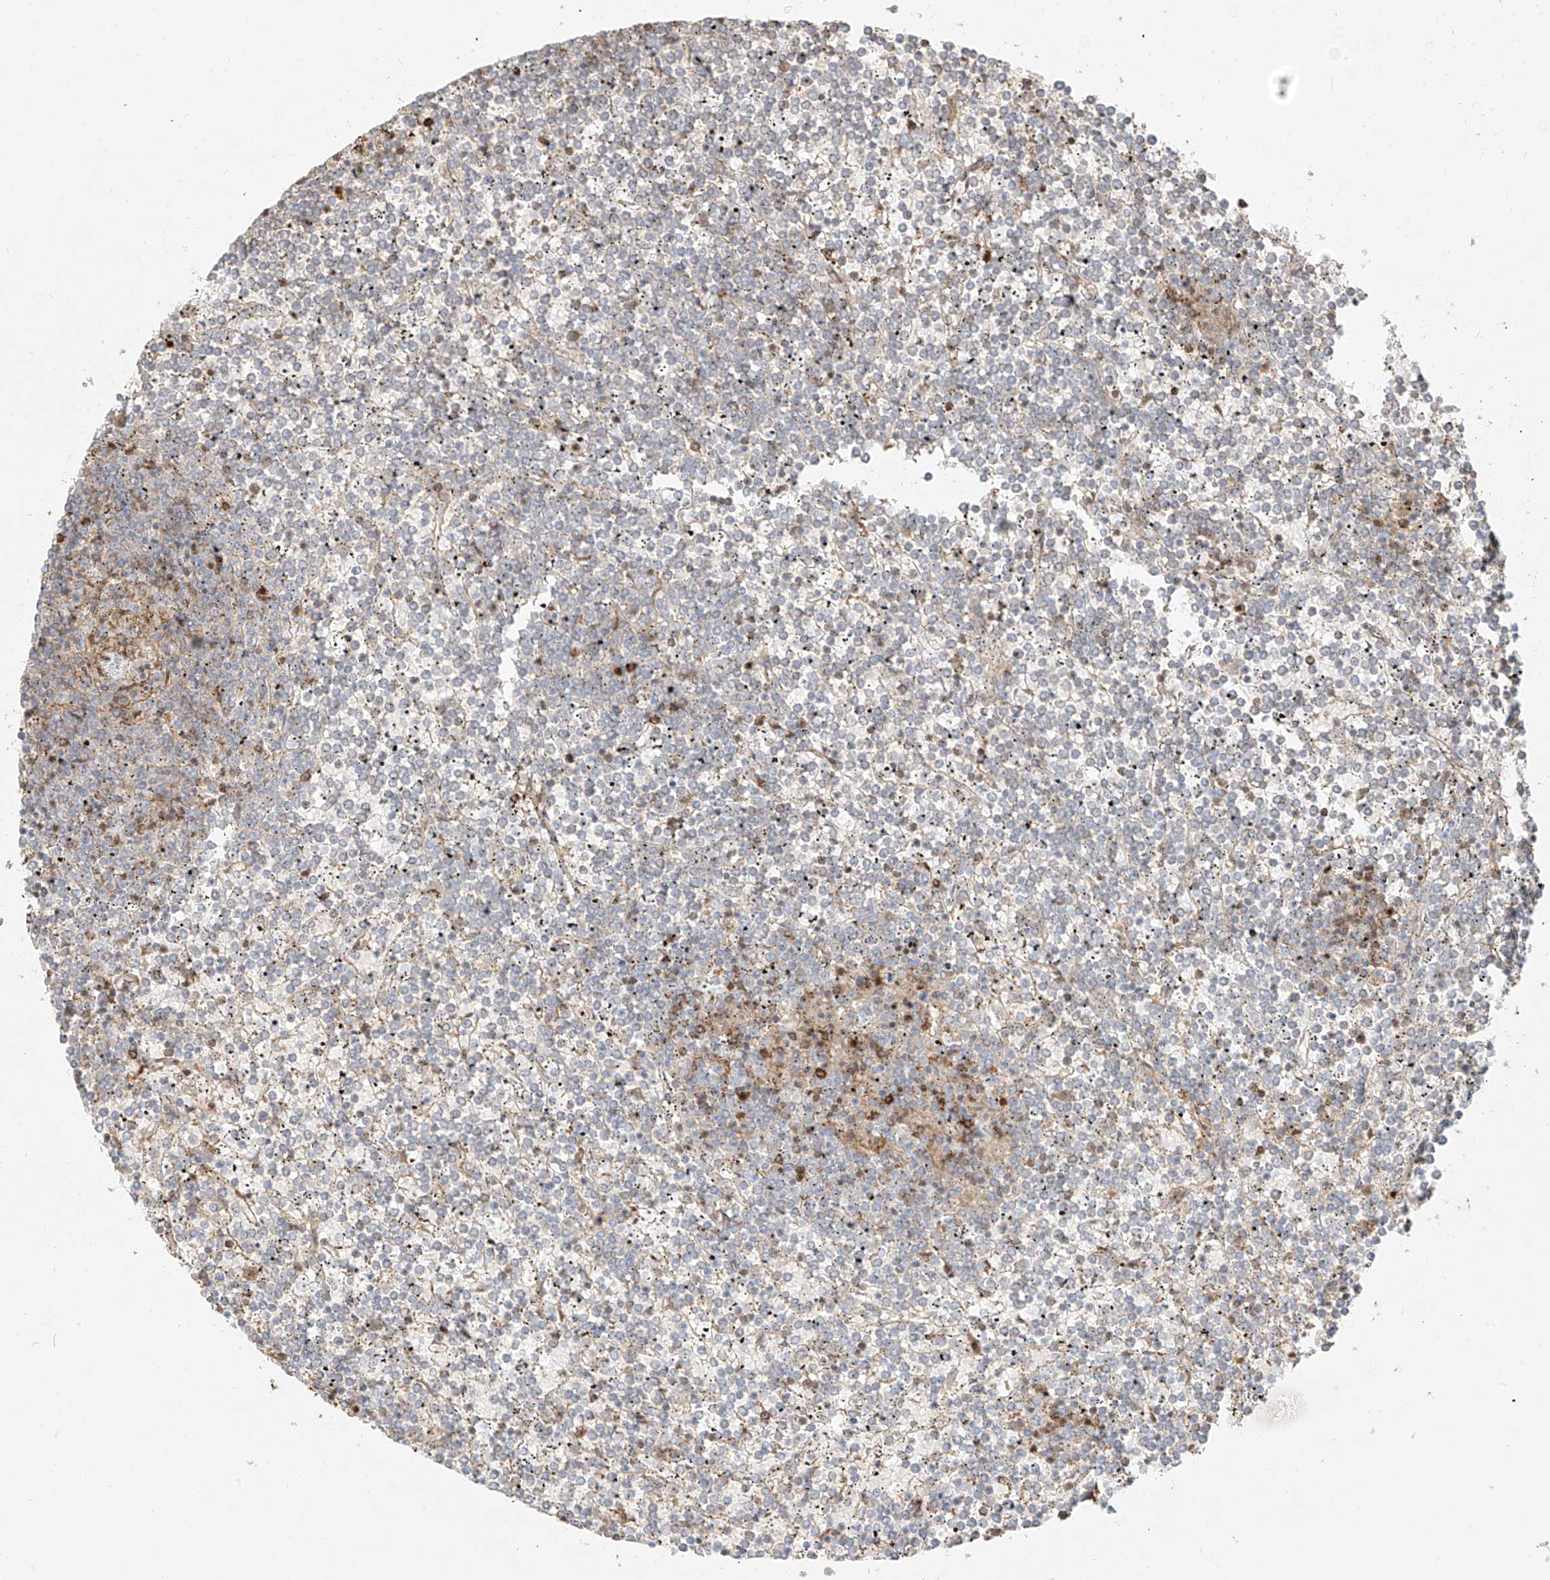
{"staining": {"intensity": "negative", "quantity": "none", "location": "none"}, "tissue": "lymphoma", "cell_type": "Tumor cells", "image_type": "cancer", "snomed": [{"axis": "morphology", "description": "Malignant lymphoma, non-Hodgkin's type, Low grade"}, {"axis": "topography", "description": "Spleen"}], "caption": "Tumor cells are negative for protein expression in human low-grade malignant lymphoma, non-Hodgkin's type. (DAB immunohistochemistry visualized using brightfield microscopy, high magnification).", "gene": "SNX9", "patient": {"sex": "female", "age": 19}}